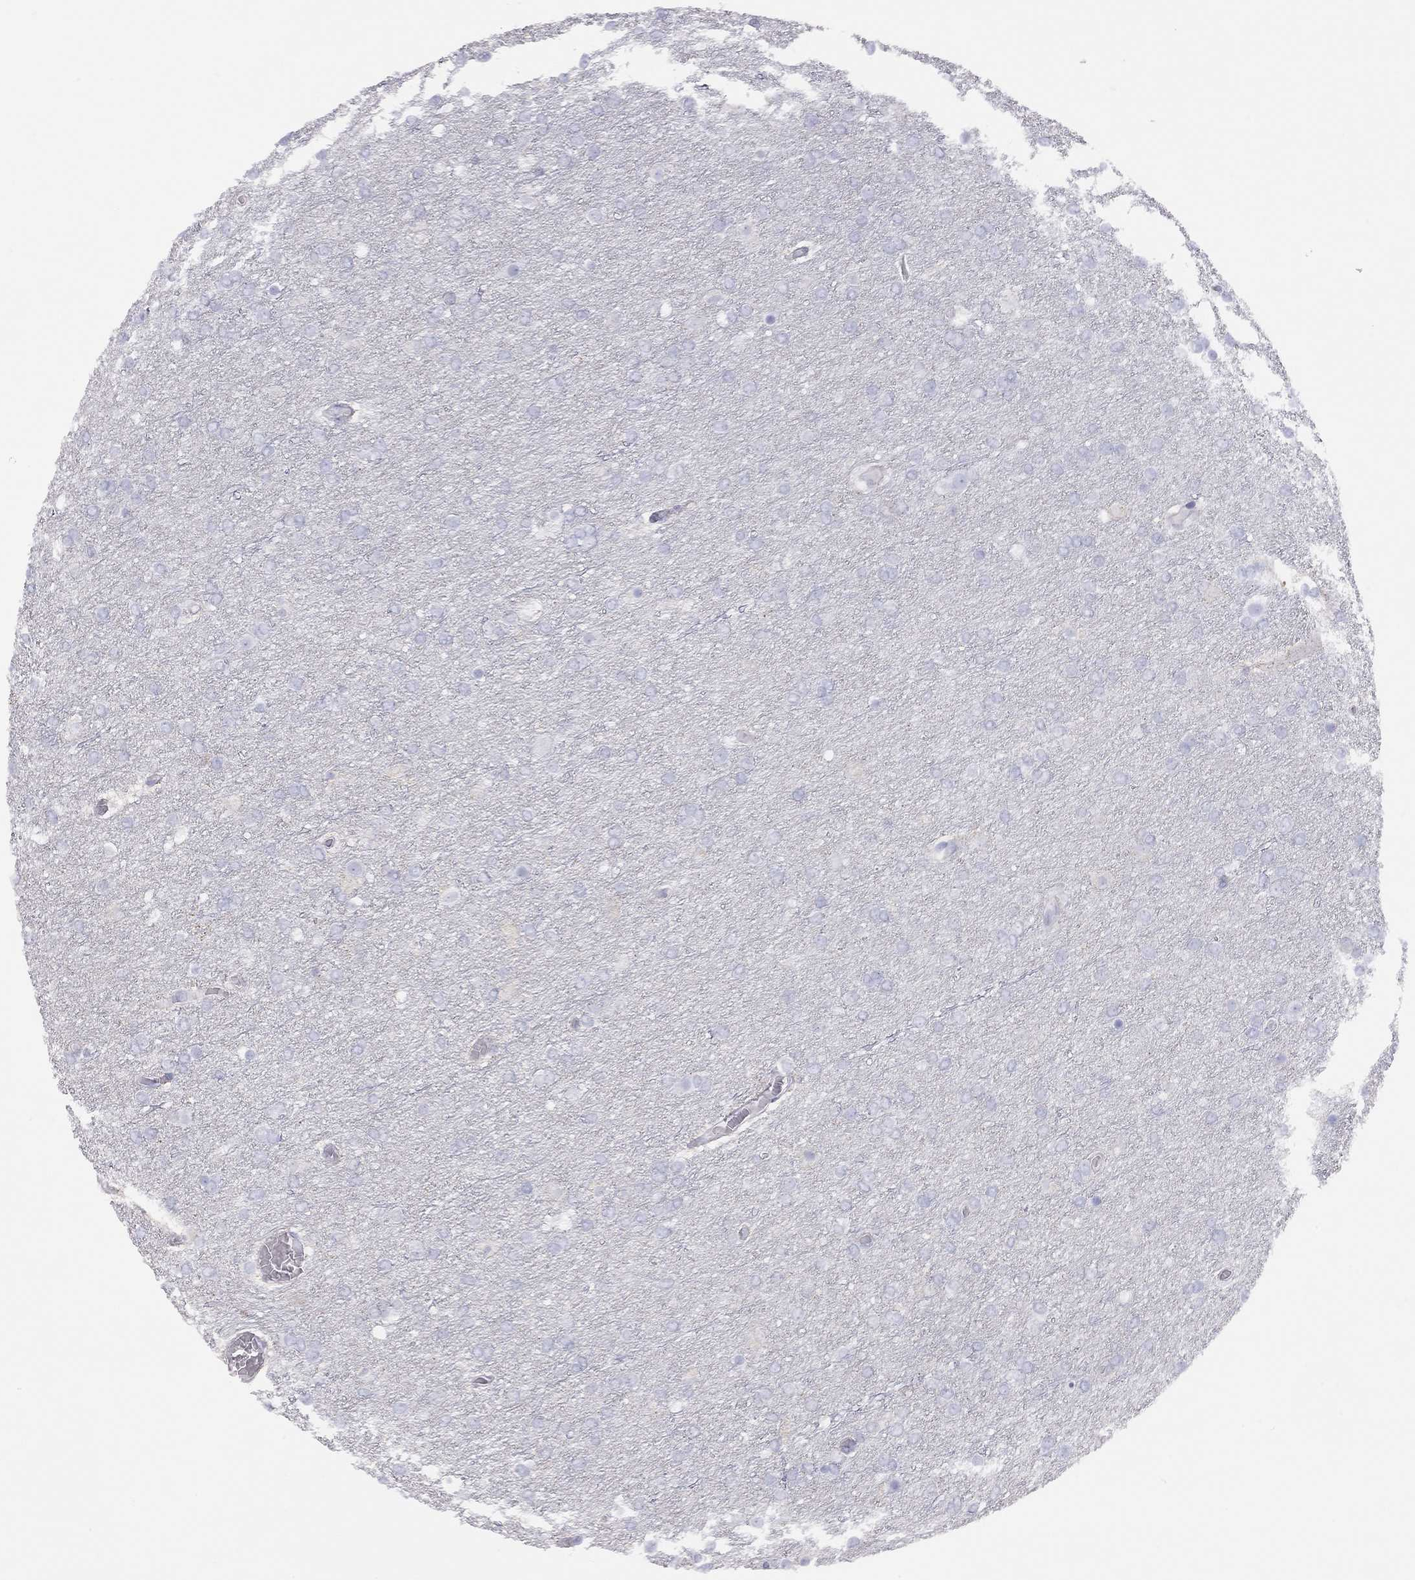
{"staining": {"intensity": "negative", "quantity": "none", "location": "none"}, "tissue": "glioma", "cell_type": "Tumor cells", "image_type": "cancer", "snomed": [{"axis": "morphology", "description": "Glioma, malignant, High grade"}, {"axis": "topography", "description": "Brain"}], "caption": "An immunohistochemistry histopathology image of malignant glioma (high-grade) is shown. There is no staining in tumor cells of malignant glioma (high-grade). Brightfield microscopy of immunohistochemistry stained with DAB (3,3'-diaminobenzidine) (brown) and hematoxylin (blue), captured at high magnification.", "gene": "ADCYAP1", "patient": {"sex": "female", "age": 61}}